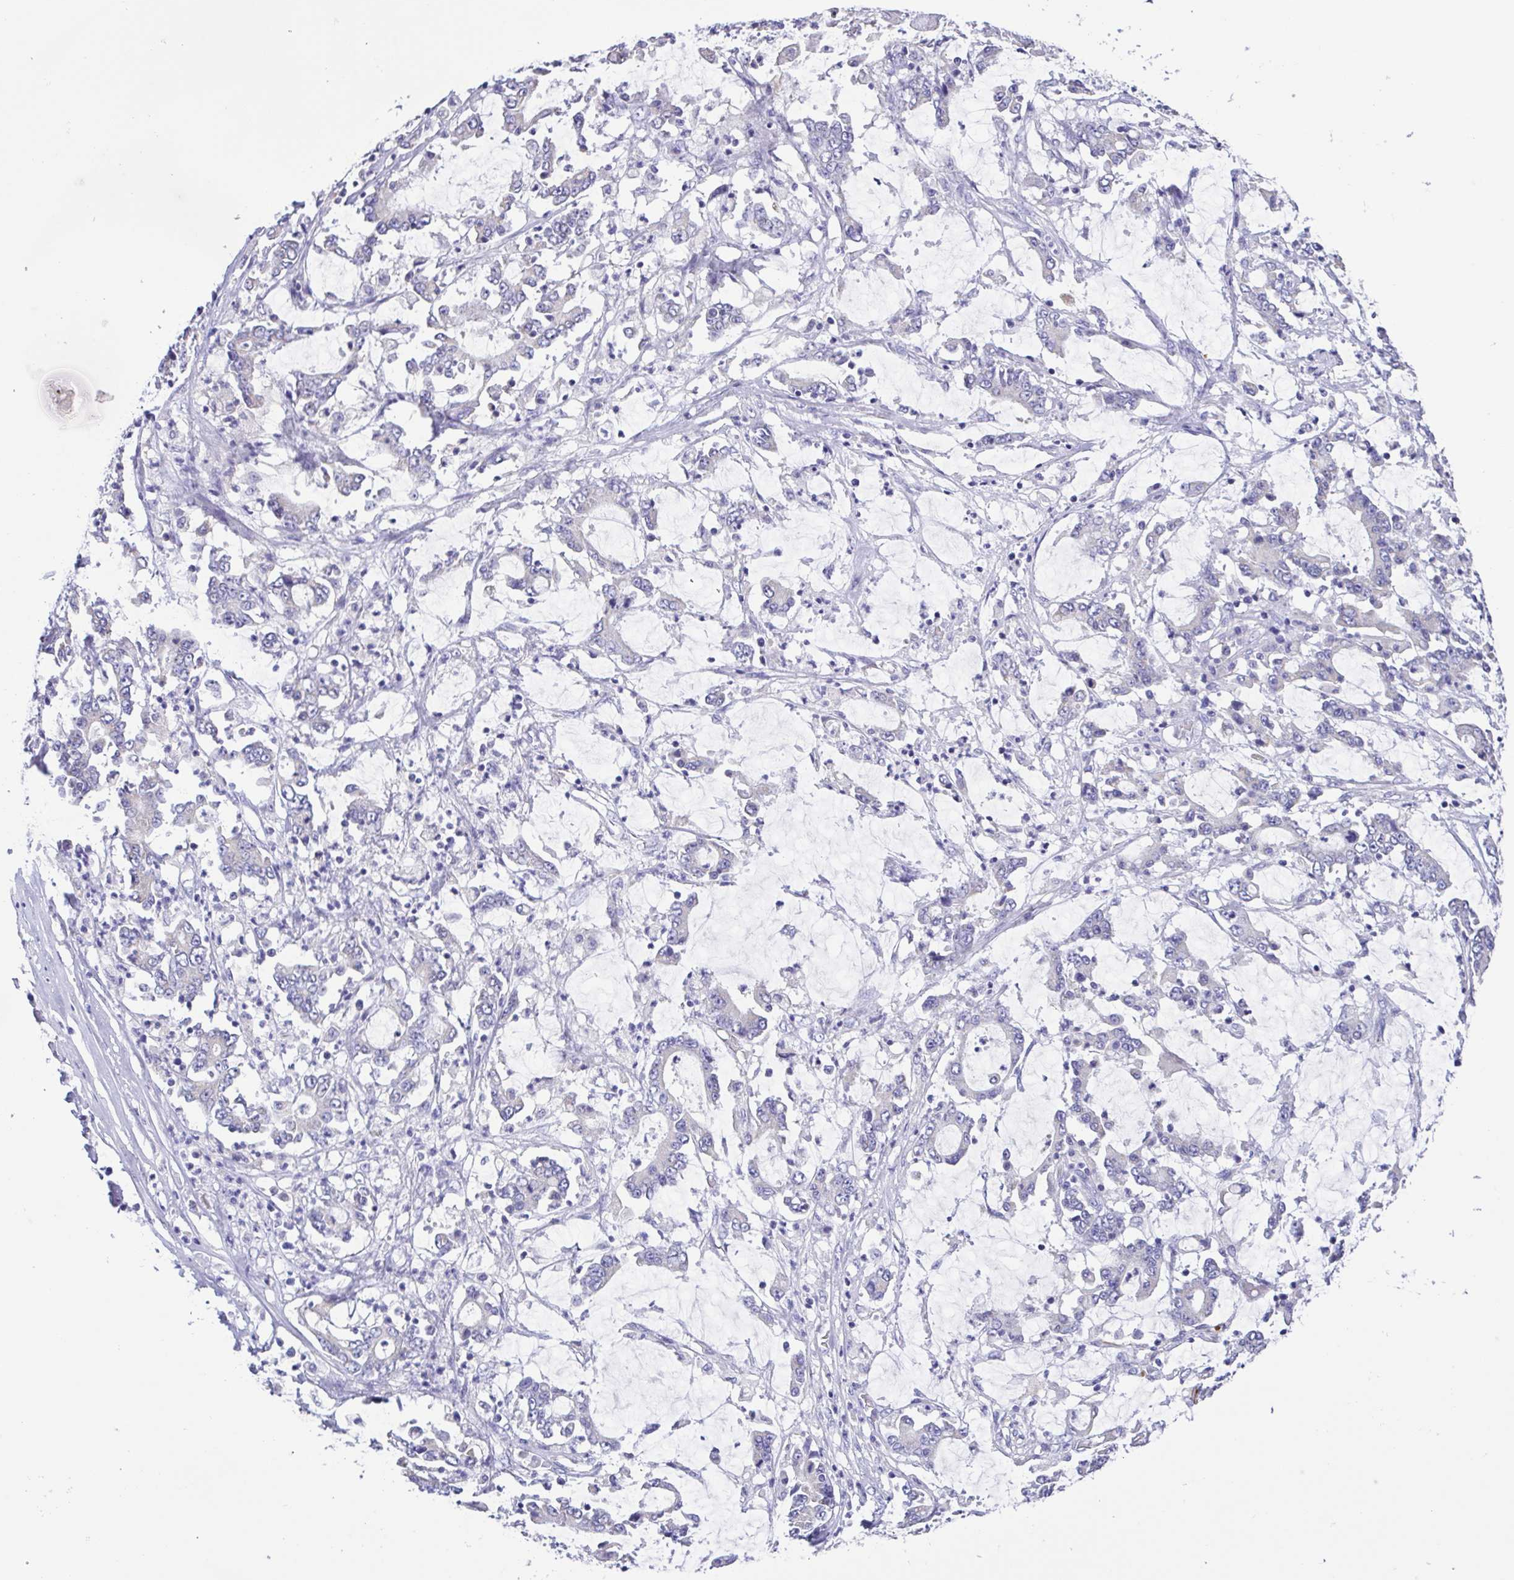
{"staining": {"intensity": "negative", "quantity": "none", "location": "none"}, "tissue": "stomach cancer", "cell_type": "Tumor cells", "image_type": "cancer", "snomed": [{"axis": "morphology", "description": "Adenocarcinoma, NOS"}, {"axis": "topography", "description": "Stomach, upper"}], "caption": "This micrograph is of stomach adenocarcinoma stained with IHC to label a protein in brown with the nuclei are counter-stained blue. There is no expression in tumor cells.", "gene": "CD72", "patient": {"sex": "male", "age": 68}}